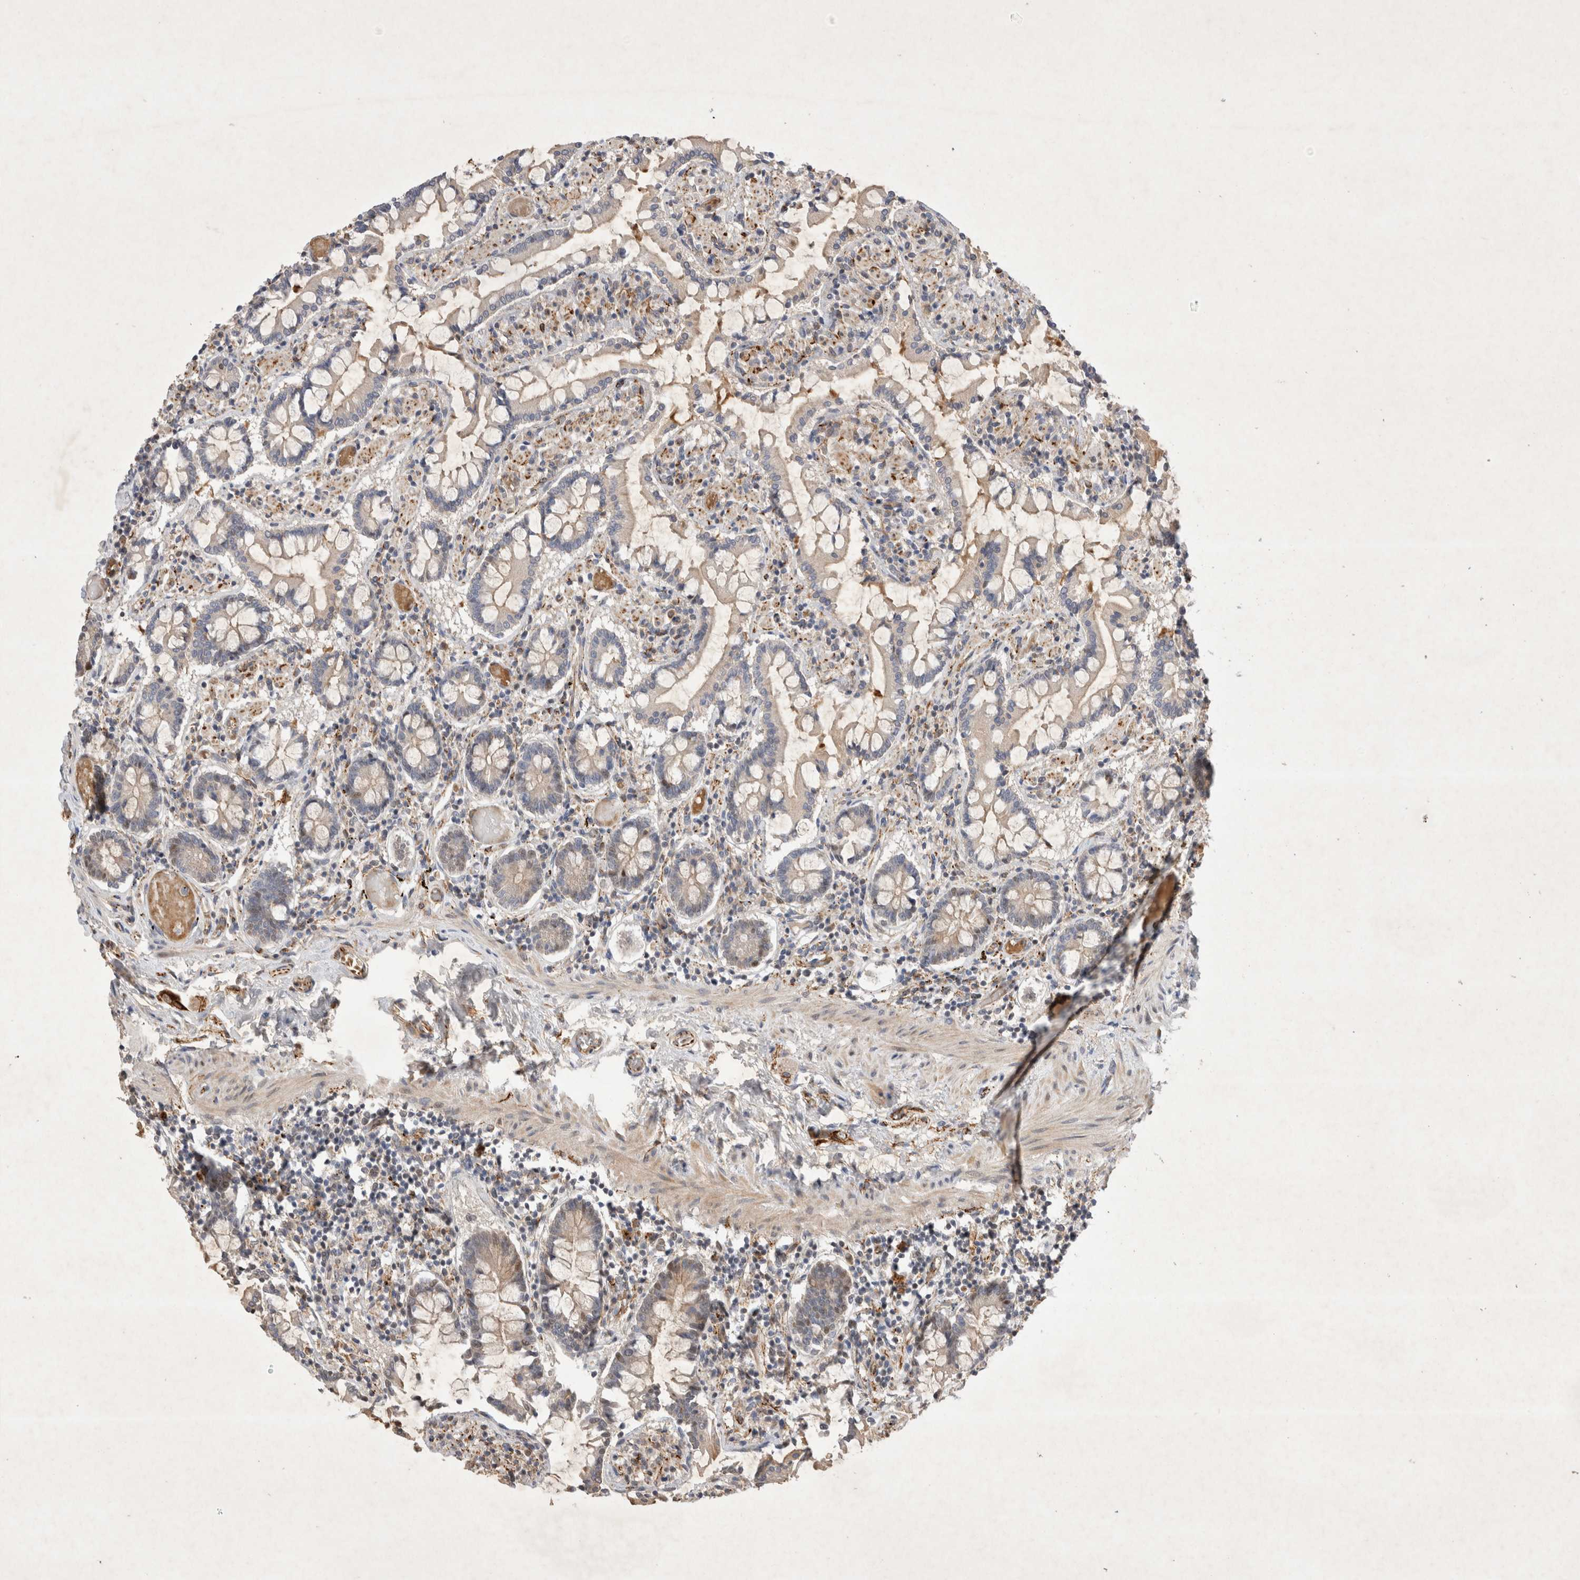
{"staining": {"intensity": "moderate", "quantity": "25%-75%", "location": "cytoplasmic/membranous"}, "tissue": "small intestine", "cell_type": "Glandular cells", "image_type": "normal", "snomed": [{"axis": "morphology", "description": "Normal tissue, NOS"}, {"axis": "topography", "description": "Small intestine"}], "caption": "The histopathology image reveals a brown stain indicating the presence of a protein in the cytoplasmic/membranous of glandular cells in small intestine.", "gene": "NMU", "patient": {"sex": "male", "age": 41}}